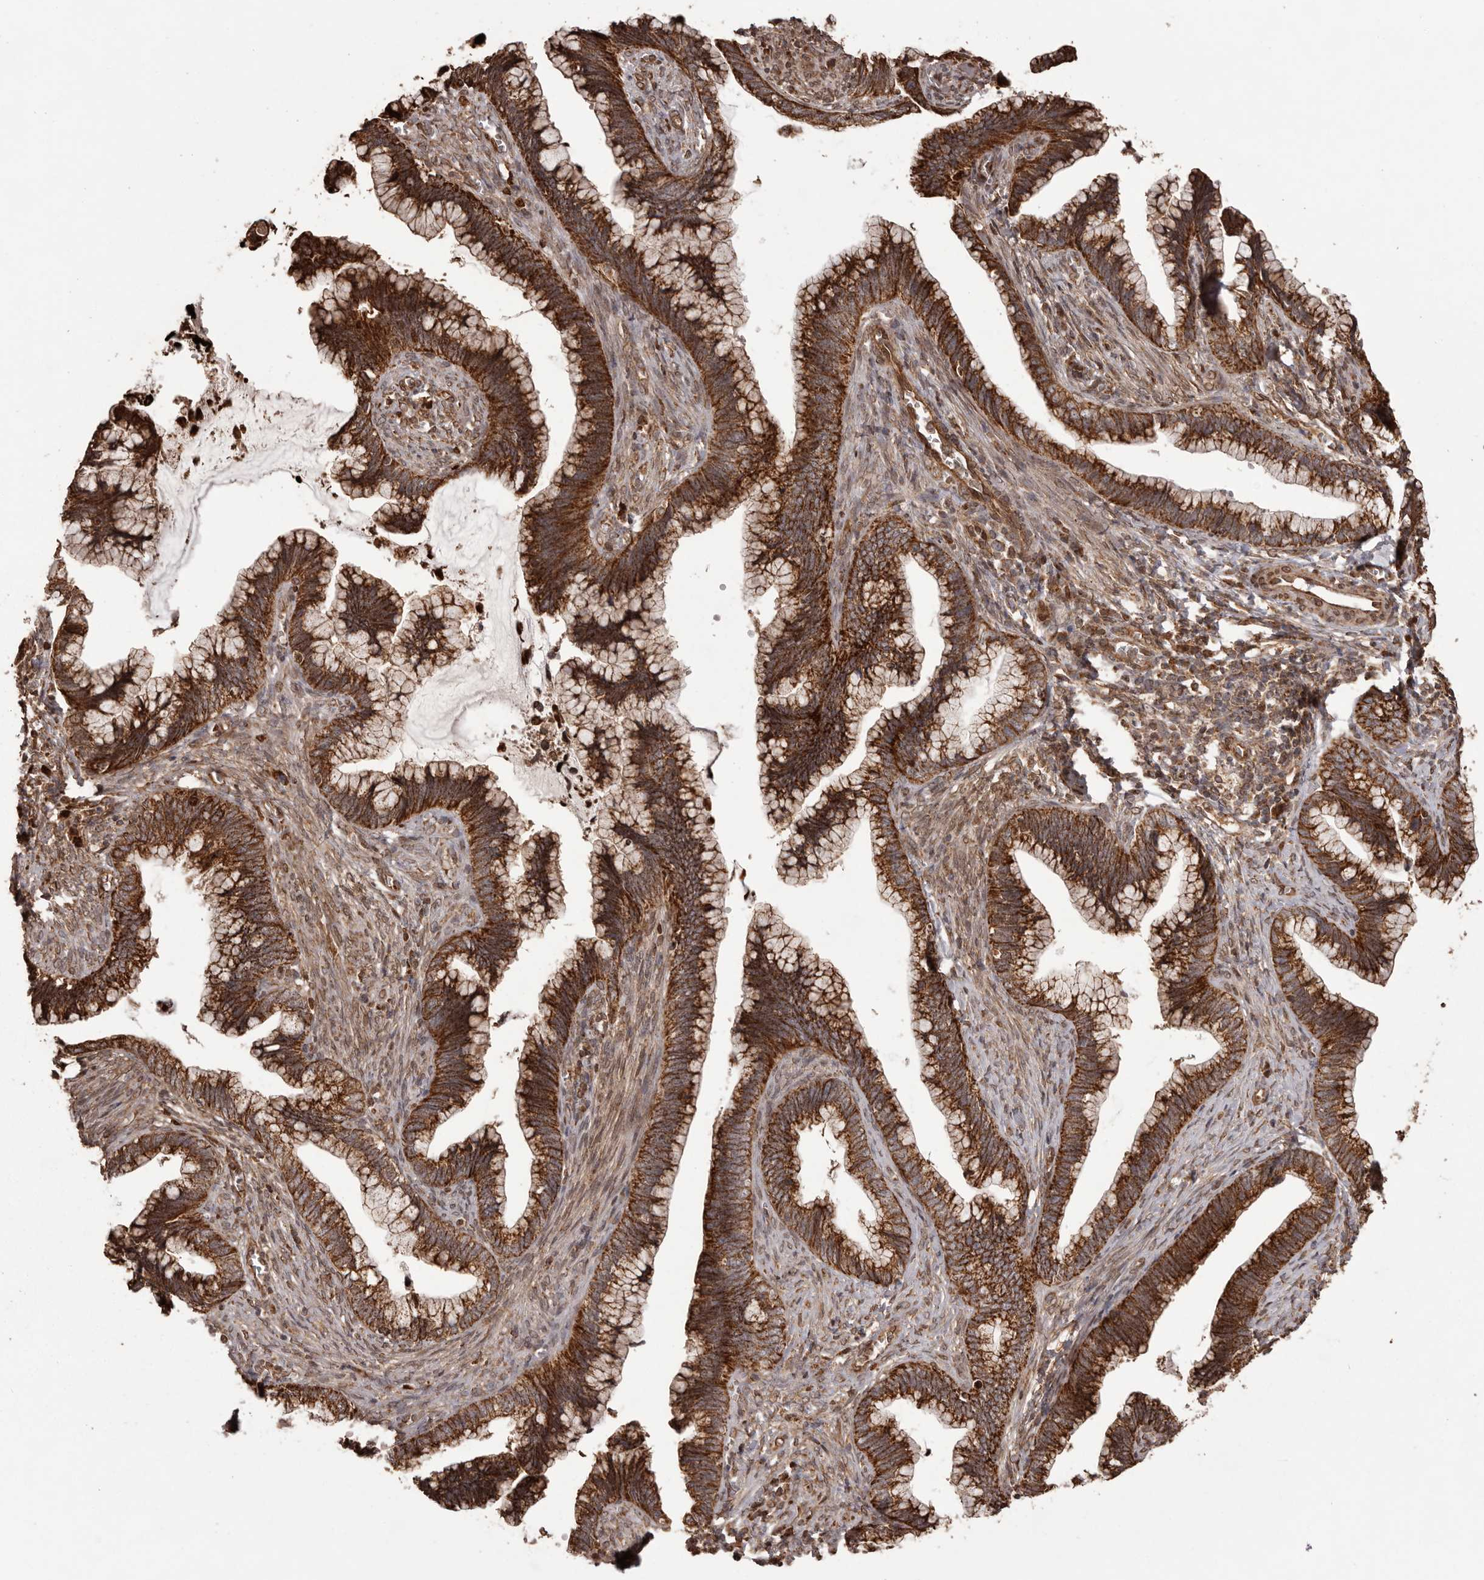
{"staining": {"intensity": "strong", "quantity": ">75%", "location": "cytoplasmic/membranous"}, "tissue": "cervical cancer", "cell_type": "Tumor cells", "image_type": "cancer", "snomed": [{"axis": "morphology", "description": "Adenocarcinoma, NOS"}, {"axis": "topography", "description": "Cervix"}], "caption": "Protein staining by immunohistochemistry (IHC) exhibits strong cytoplasmic/membranous expression in approximately >75% of tumor cells in cervical cancer.", "gene": "CHRM2", "patient": {"sex": "female", "age": 44}}